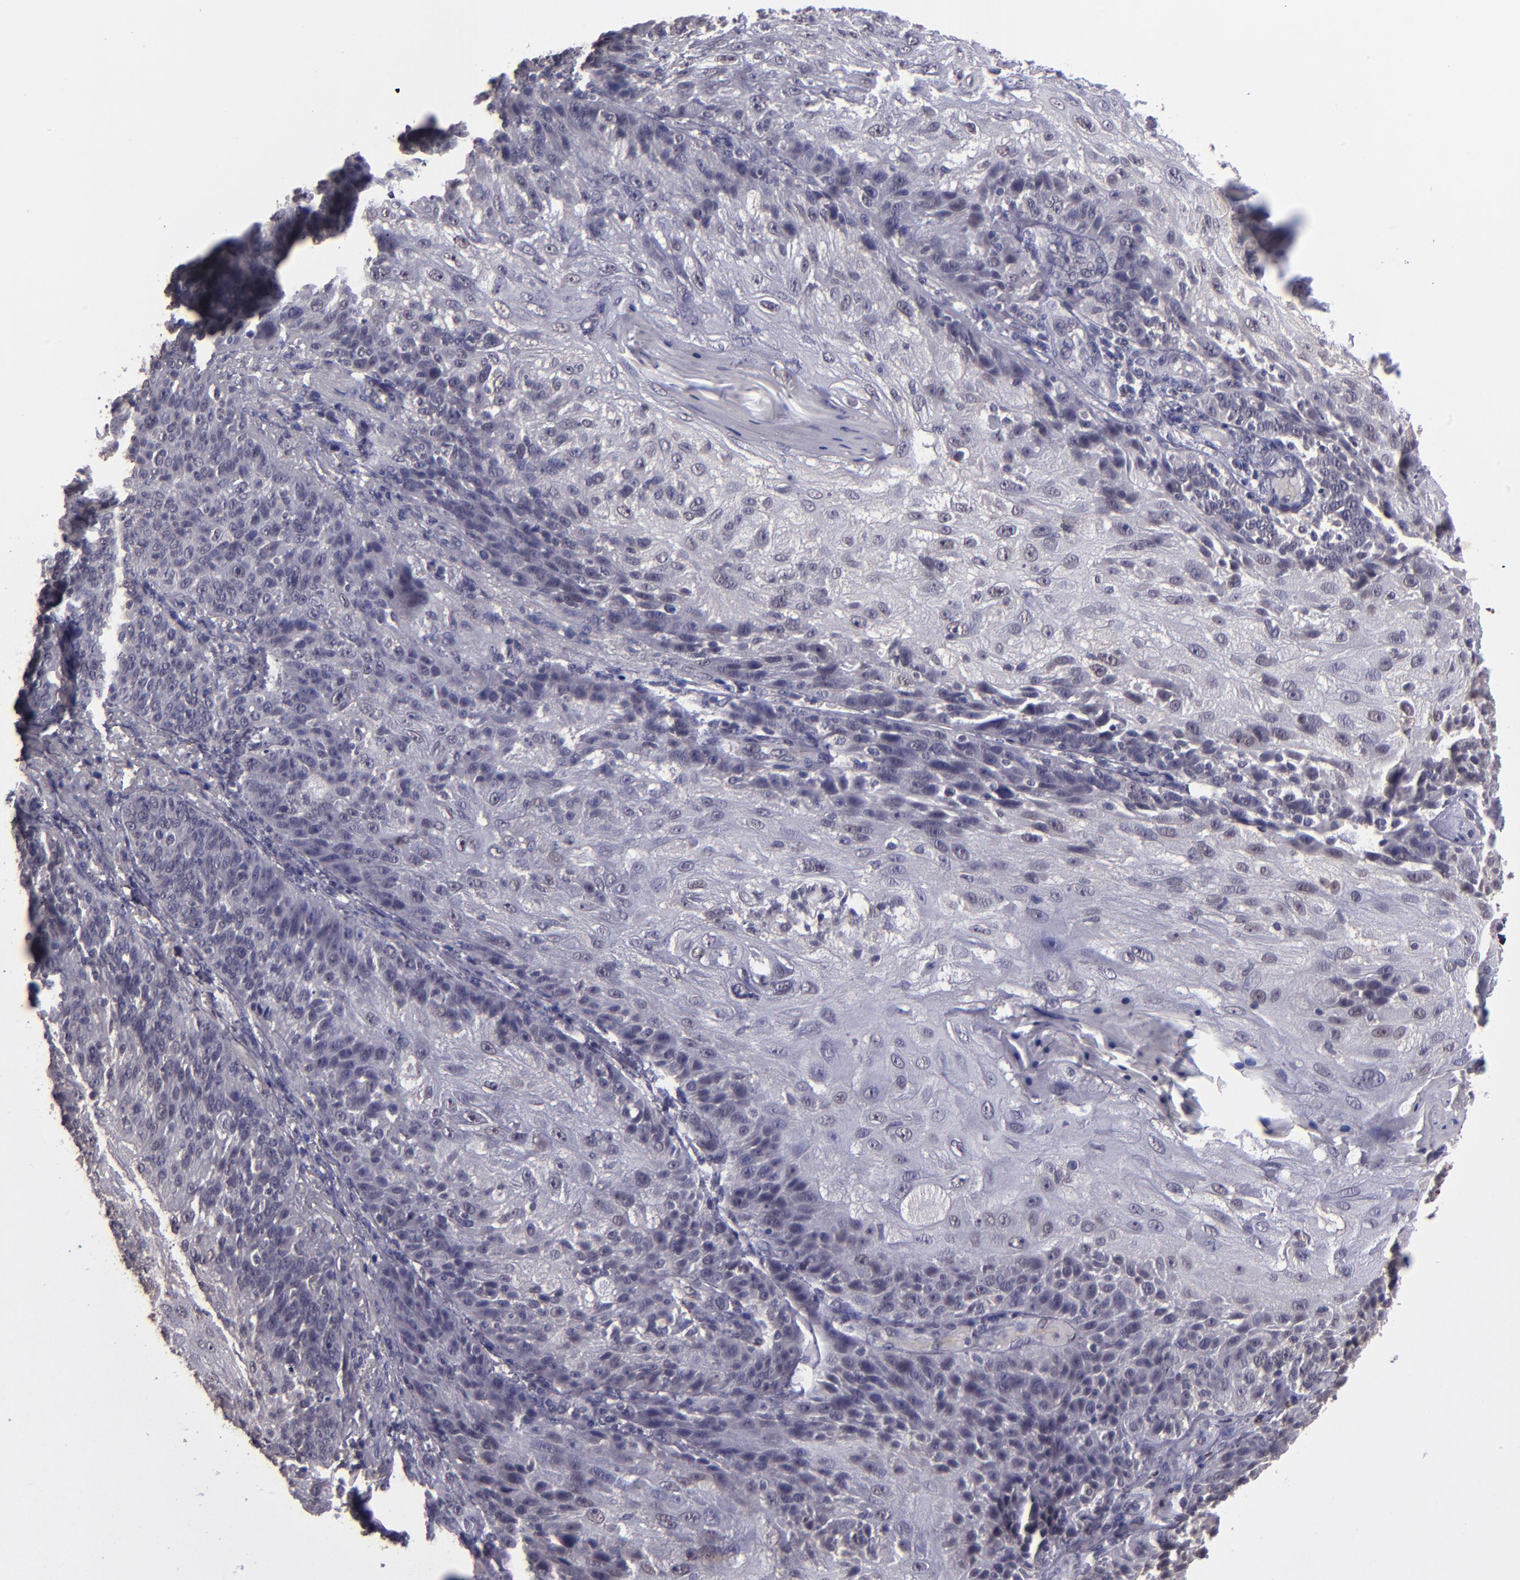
{"staining": {"intensity": "negative", "quantity": "none", "location": "none"}, "tissue": "skin cancer", "cell_type": "Tumor cells", "image_type": "cancer", "snomed": [{"axis": "morphology", "description": "Normal tissue, NOS"}, {"axis": "morphology", "description": "Squamous cell carcinoma, NOS"}, {"axis": "topography", "description": "Skin"}], "caption": "High power microscopy micrograph of an immunohistochemistry photomicrograph of squamous cell carcinoma (skin), revealing no significant expression in tumor cells.", "gene": "CEBPE", "patient": {"sex": "female", "age": 83}}